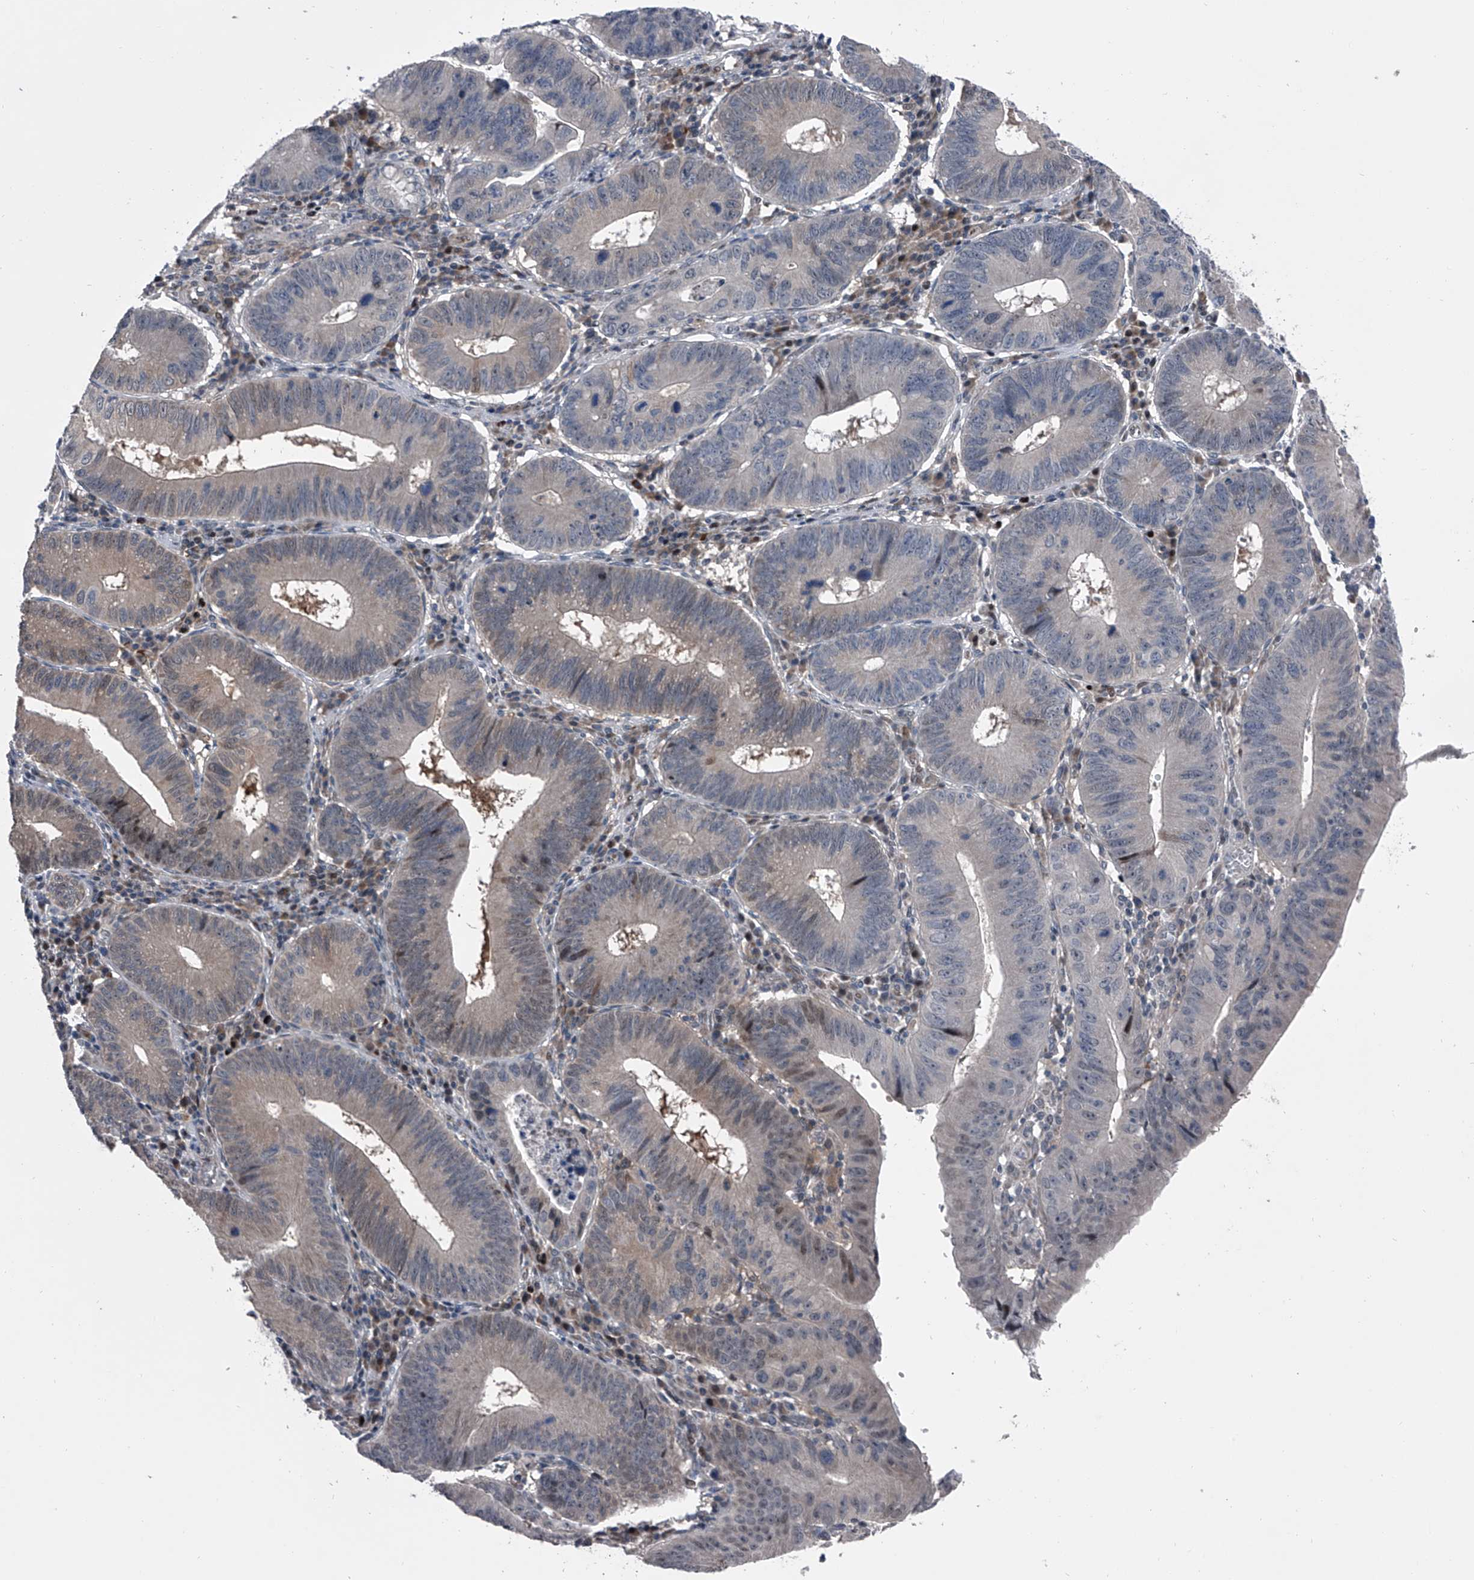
{"staining": {"intensity": "negative", "quantity": "none", "location": "none"}, "tissue": "stomach cancer", "cell_type": "Tumor cells", "image_type": "cancer", "snomed": [{"axis": "morphology", "description": "Adenocarcinoma, NOS"}, {"axis": "topography", "description": "Stomach"}], "caption": "Immunohistochemical staining of human adenocarcinoma (stomach) reveals no significant staining in tumor cells.", "gene": "ELK4", "patient": {"sex": "male", "age": 59}}